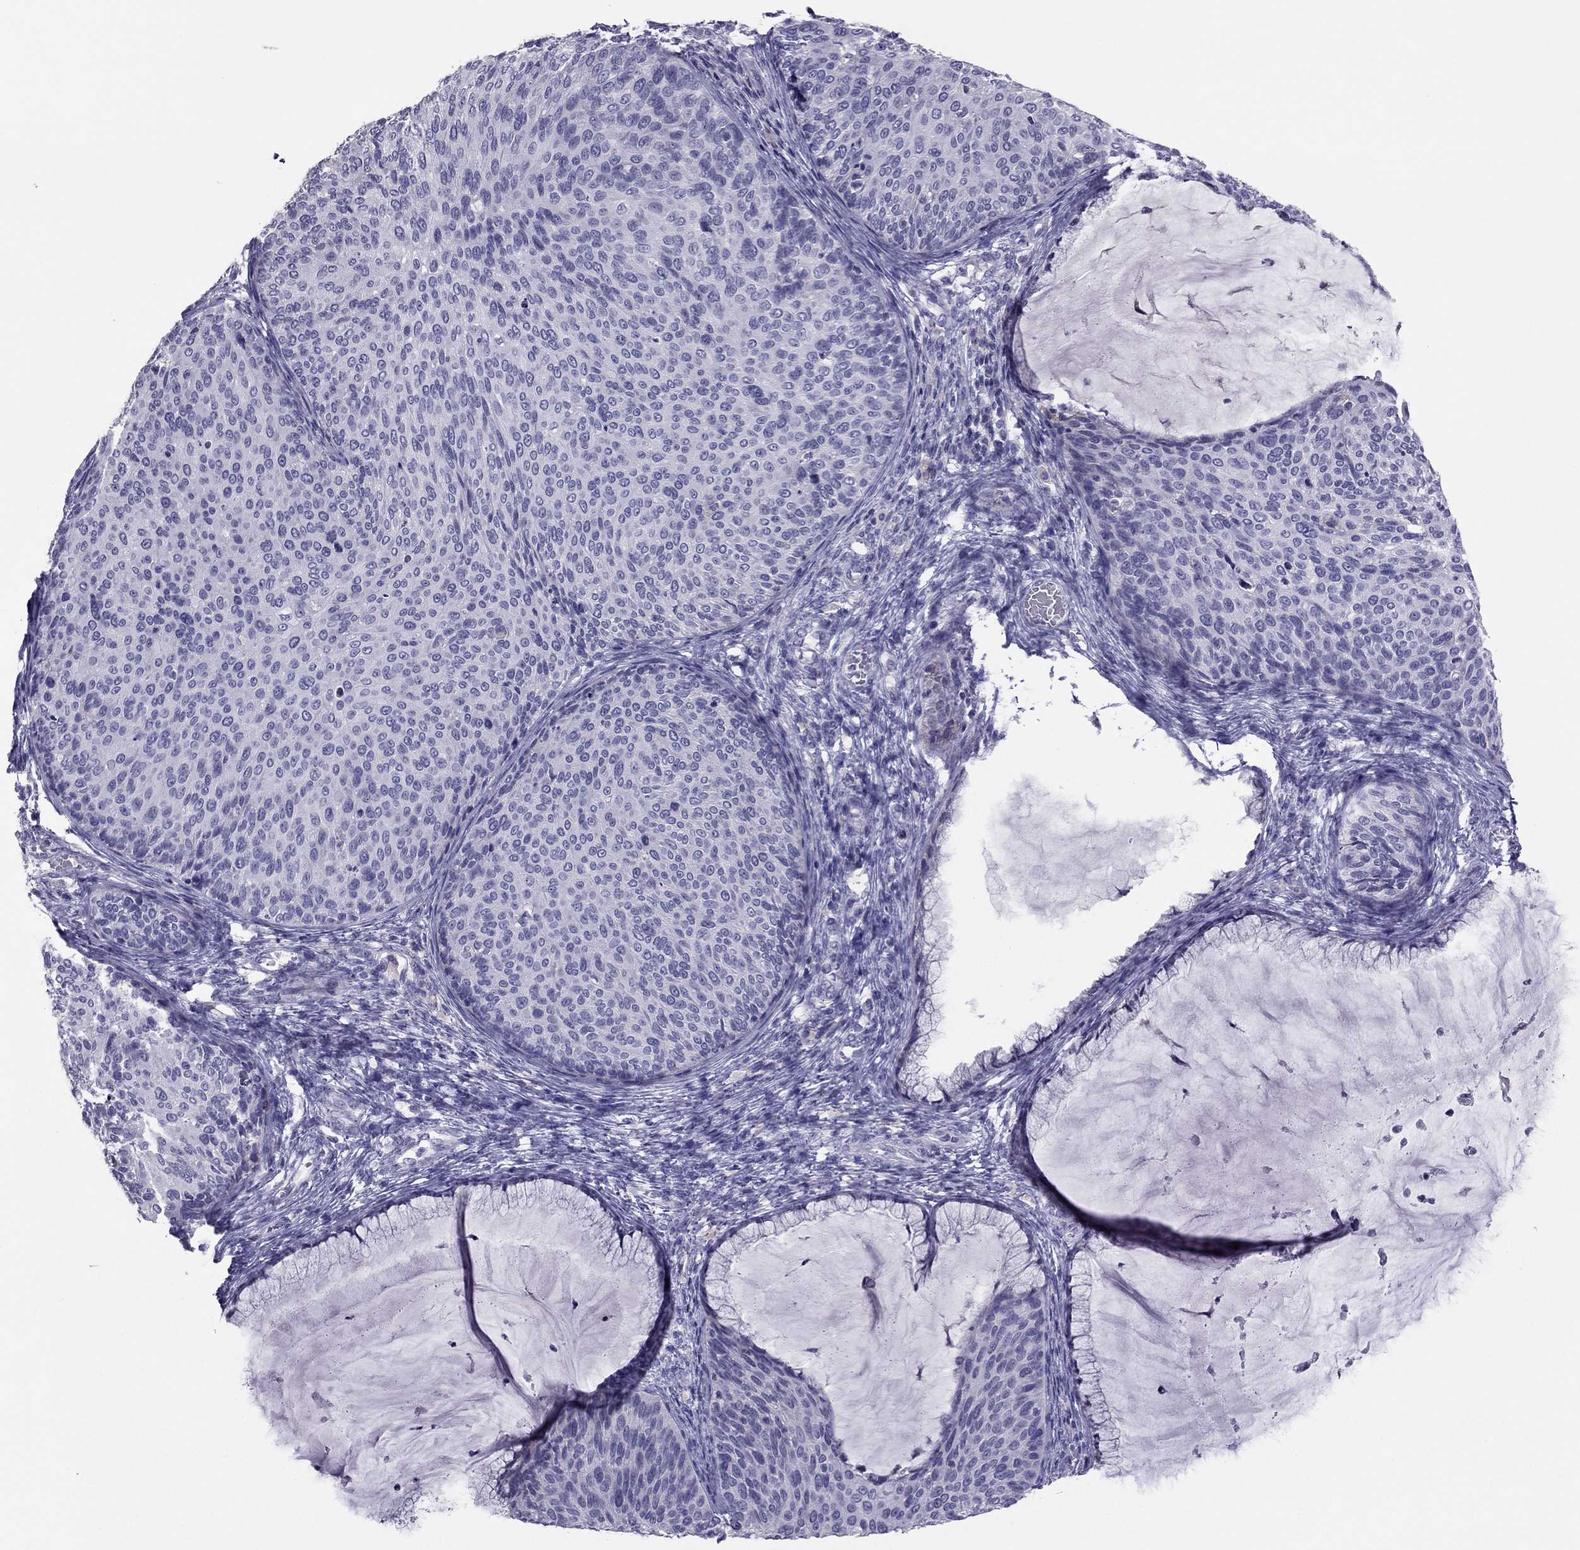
{"staining": {"intensity": "negative", "quantity": "none", "location": "none"}, "tissue": "cervical cancer", "cell_type": "Tumor cells", "image_type": "cancer", "snomed": [{"axis": "morphology", "description": "Squamous cell carcinoma, NOS"}, {"axis": "topography", "description": "Cervix"}], "caption": "Tumor cells show no significant staining in squamous cell carcinoma (cervical).", "gene": "RGS8", "patient": {"sex": "female", "age": 36}}